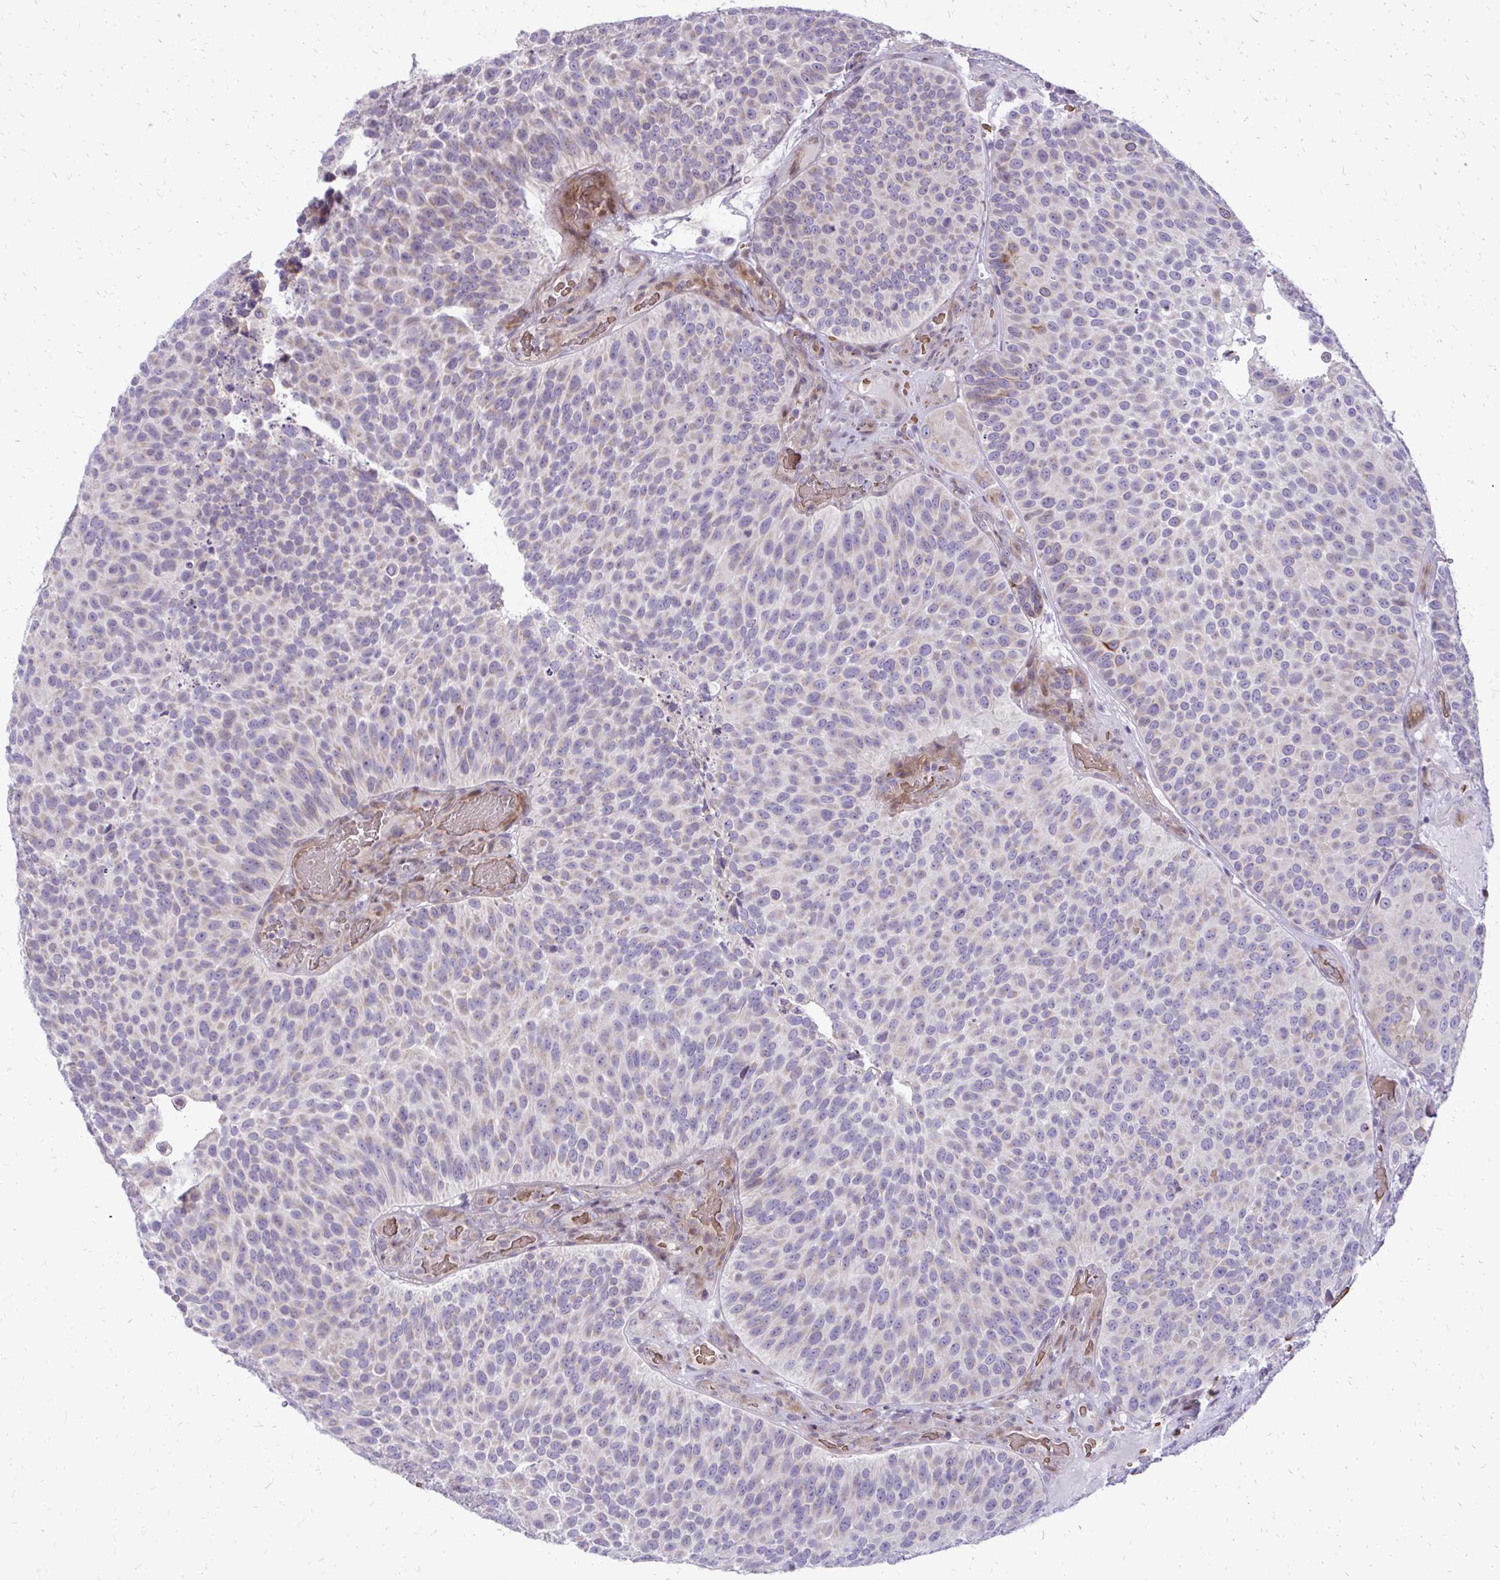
{"staining": {"intensity": "negative", "quantity": "none", "location": "none"}, "tissue": "urothelial cancer", "cell_type": "Tumor cells", "image_type": "cancer", "snomed": [{"axis": "morphology", "description": "Urothelial carcinoma, Low grade"}, {"axis": "topography", "description": "Urinary bladder"}], "caption": "The immunohistochemistry histopathology image has no significant expression in tumor cells of low-grade urothelial carcinoma tissue. (DAB (3,3'-diaminobenzidine) IHC, high magnification).", "gene": "FUNDC2", "patient": {"sex": "male", "age": 76}}